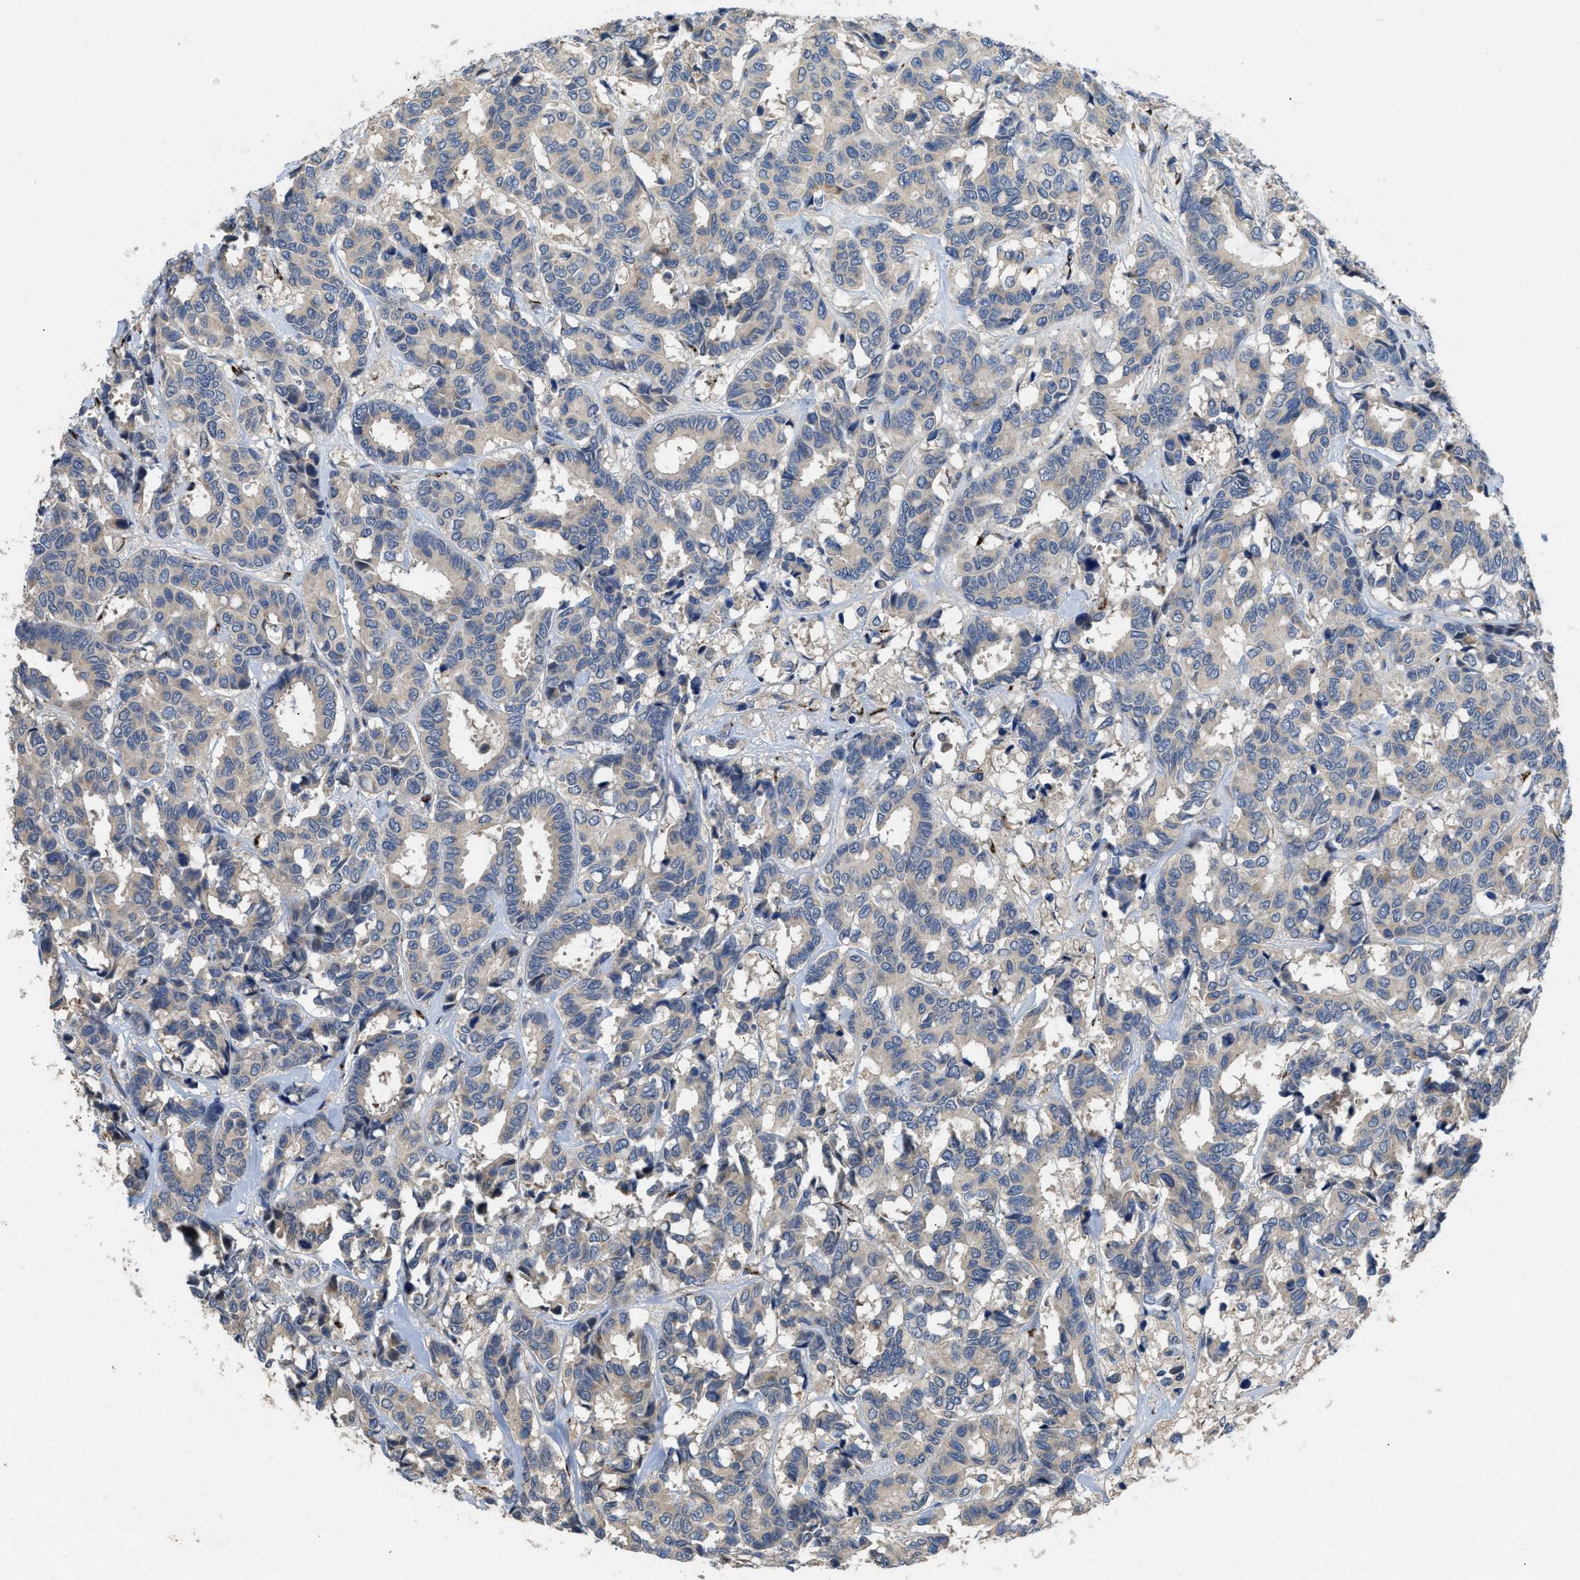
{"staining": {"intensity": "negative", "quantity": "none", "location": "none"}, "tissue": "breast cancer", "cell_type": "Tumor cells", "image_type": "cancer", "snomed": [{"axis": "morphology", "description": "Duct carcinoma"}, {"axis": "topography", "description": "Breast"}], "caption": "Human breast infiltrating ductal carcinoma stained for a protein using immunohistochemistry displays no staining in tumor cells.", "gene": "SIK2", "patient": {"sex": "female", "age": 87}}